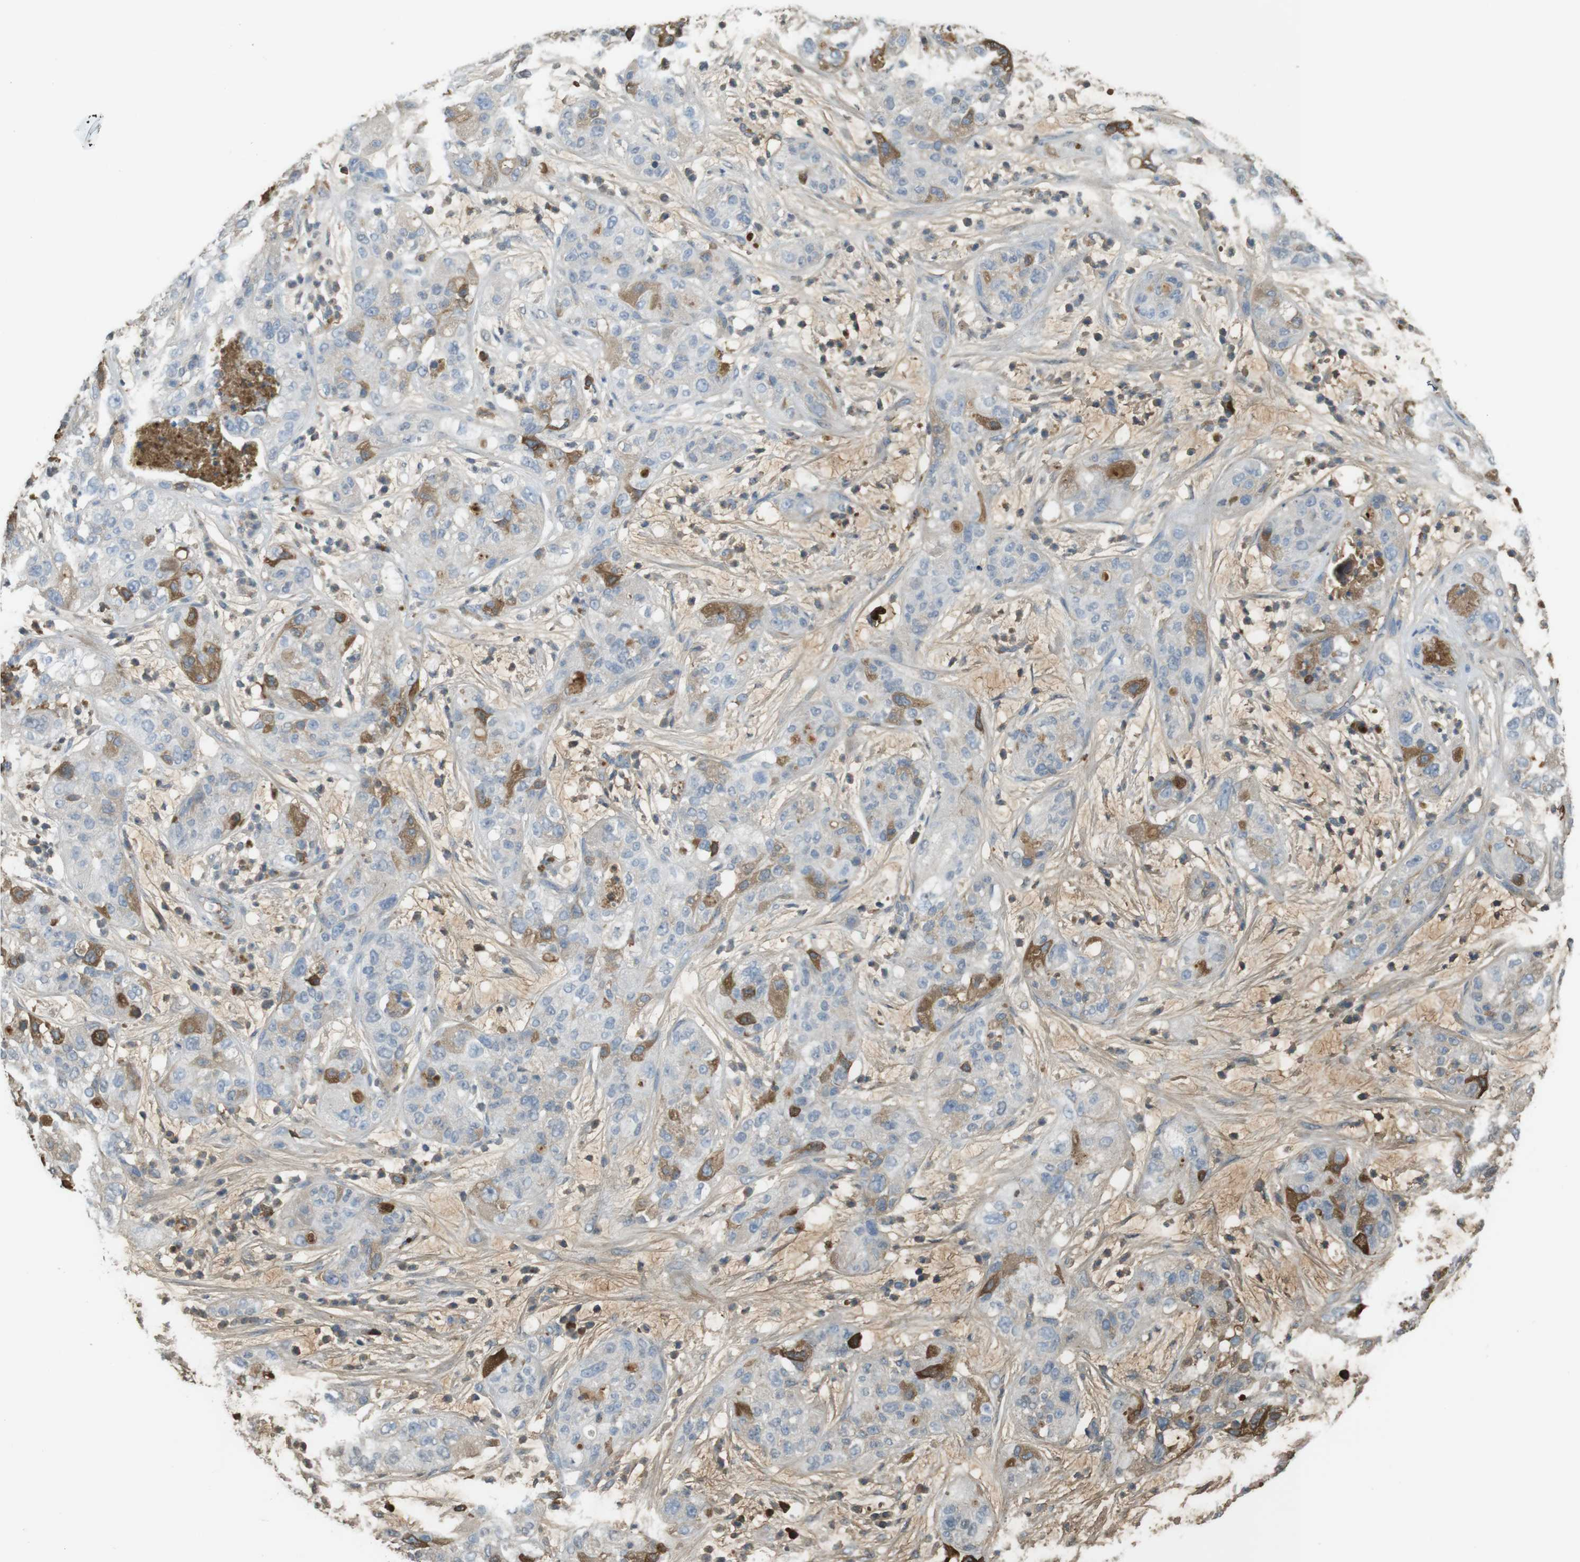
{"staining": {"intensity": "moderate", "quantity": "<25%", "location": "cytoplasmic/membranous"}, "tissue": "pancreatic cancer", "cell_type": "Tumor cells", "image_type": "cancer", "snomed": [{"axis": "morphology", "description": "Adenocarcinoma, NOS"}, {"axis": "topography", "description": "Pancreas"}], "caption": "Human pancreatic adenocarcinoma stained with a protein marker shows moderate staining in tumor cells.", "gene": "LTBP4", "patient": {"sex": "female", "age": 78}}